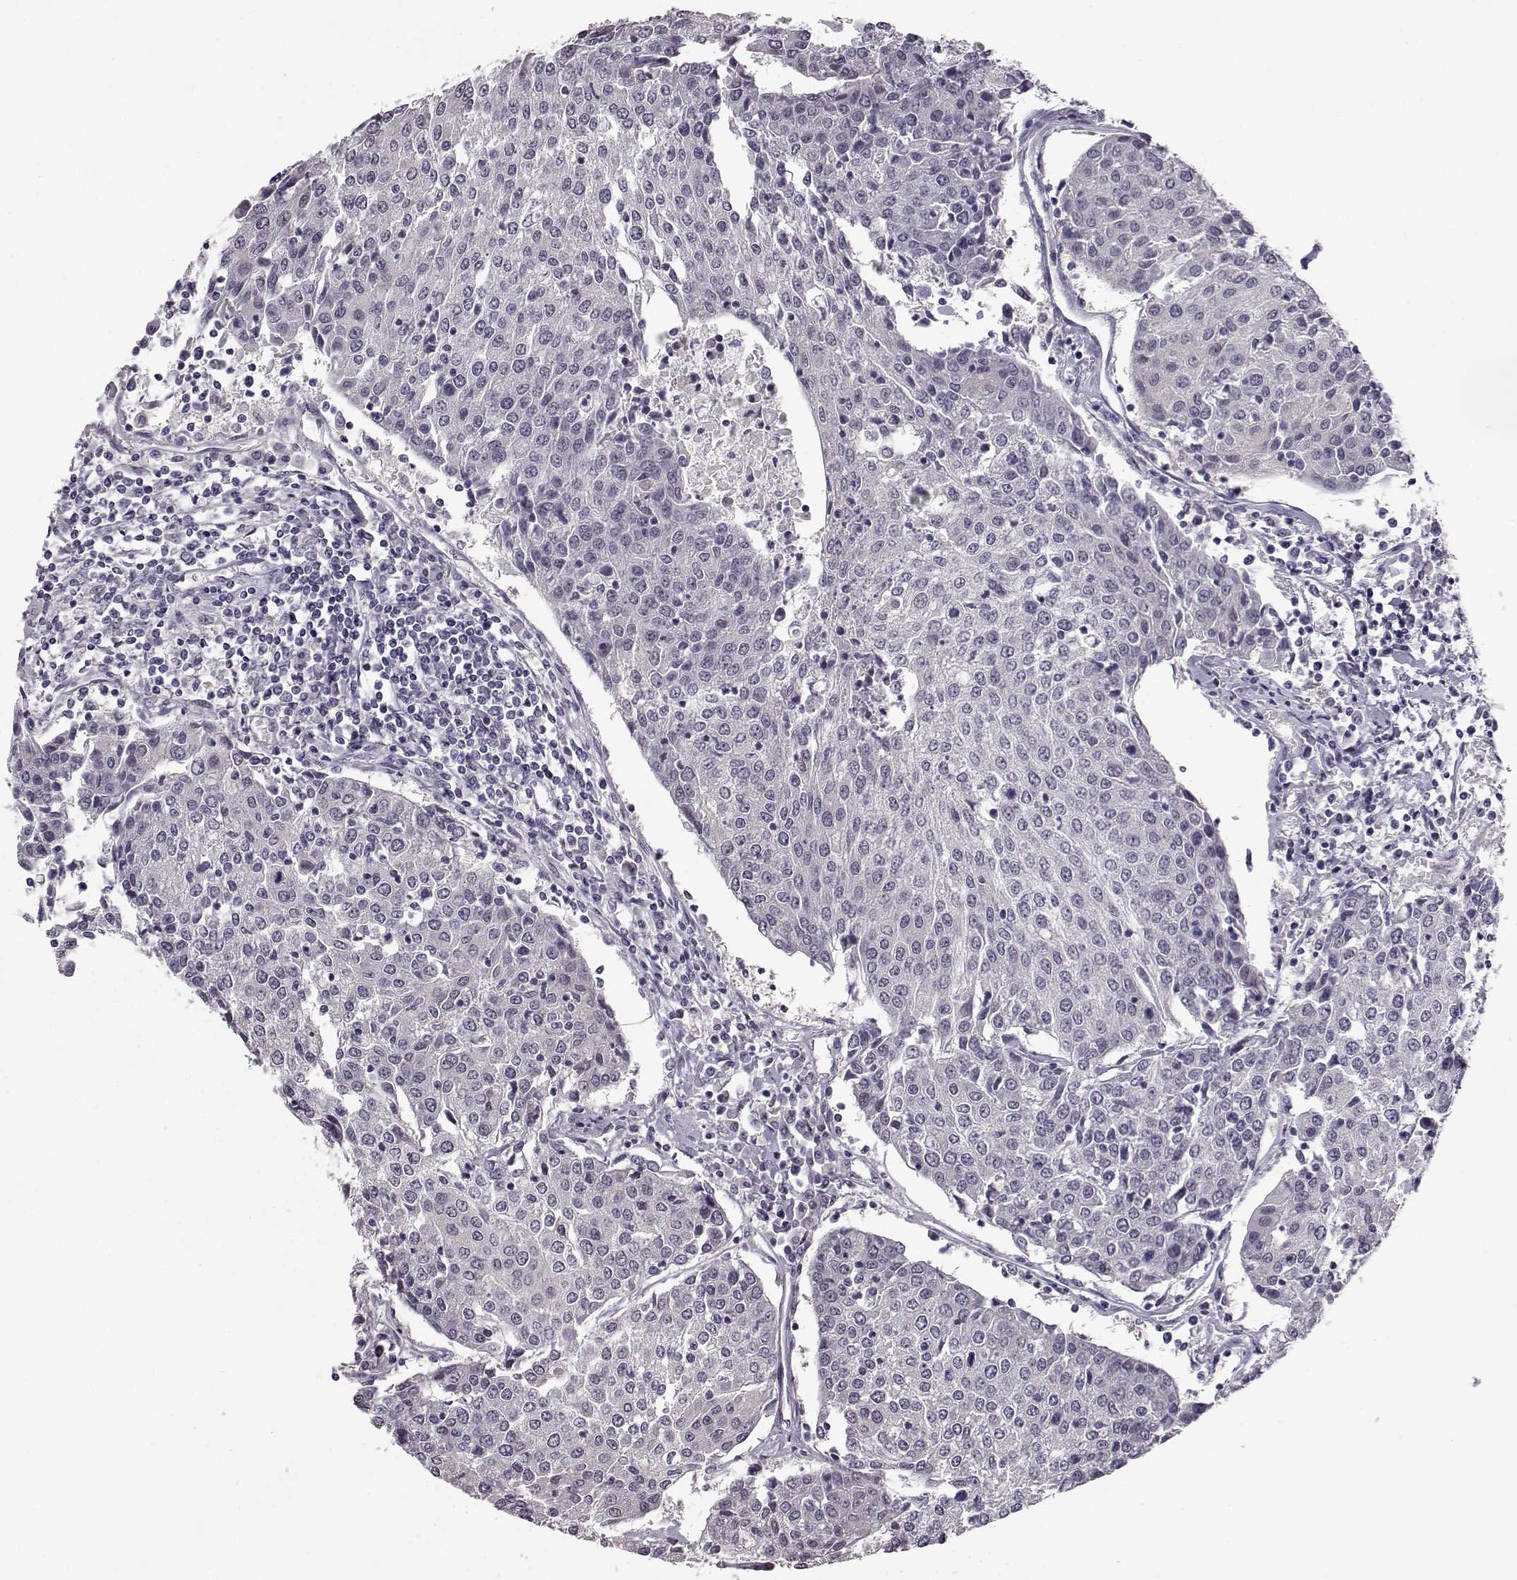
{"staining": {"intensity": "negative", "quantity": "none", "location": "none"}, "tissue": "urothelial cancer", "cell_type": "Tumor cells", "image_type": "cancer", "snomed": [{"axis": "morphology", "description": "Urothelial carcinoma, High grade"}, {"axis": "topography", "description": "Urinary bladder"}], "caption": "This is a micrograph of immunohistochemistry staining of urothelial carcinoma (high-grade), which shows no expression in tumor cells.", "gene": "C10orf62", "patient": {"sex": "female", "age": 85}}